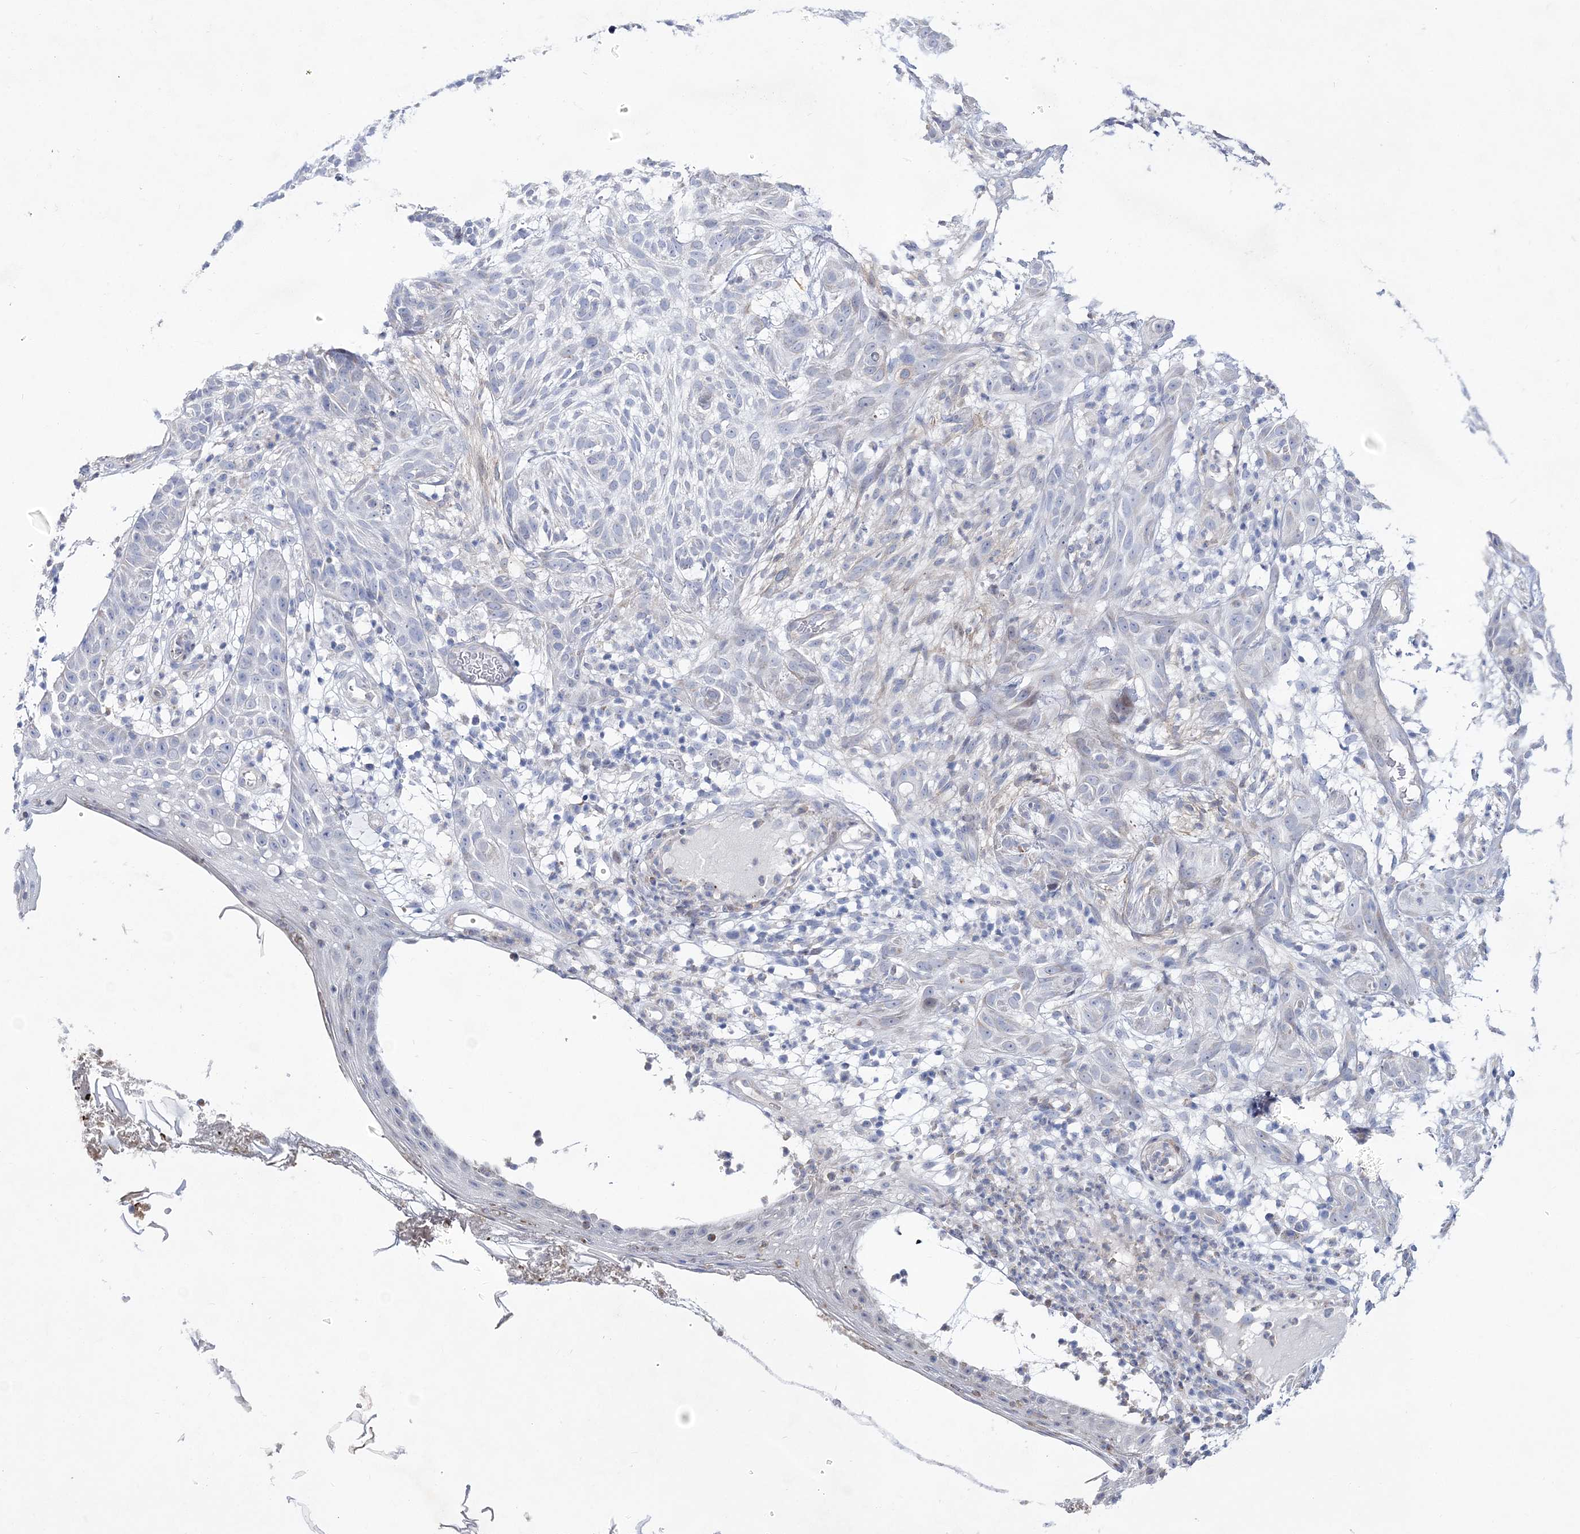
{"staining": {"intensity": "negative", "quantity": "none", "location": "none"}, "tissue": "skin cancer", "cell_type": "Tumor cells", "image_type": "cancer", "snomed": [{"axis": "morphology", "description": "Basal cell carcinoma"}, {"axis": "topography", "description": "Skin"}], "caption": "Human basal cell carcinoma (skin) stained for a protein using immunohistochemistry exhibits no positivity in tumor cells.", "gene": "ANO1", "patient": {"sex": "male", "age": 85}}